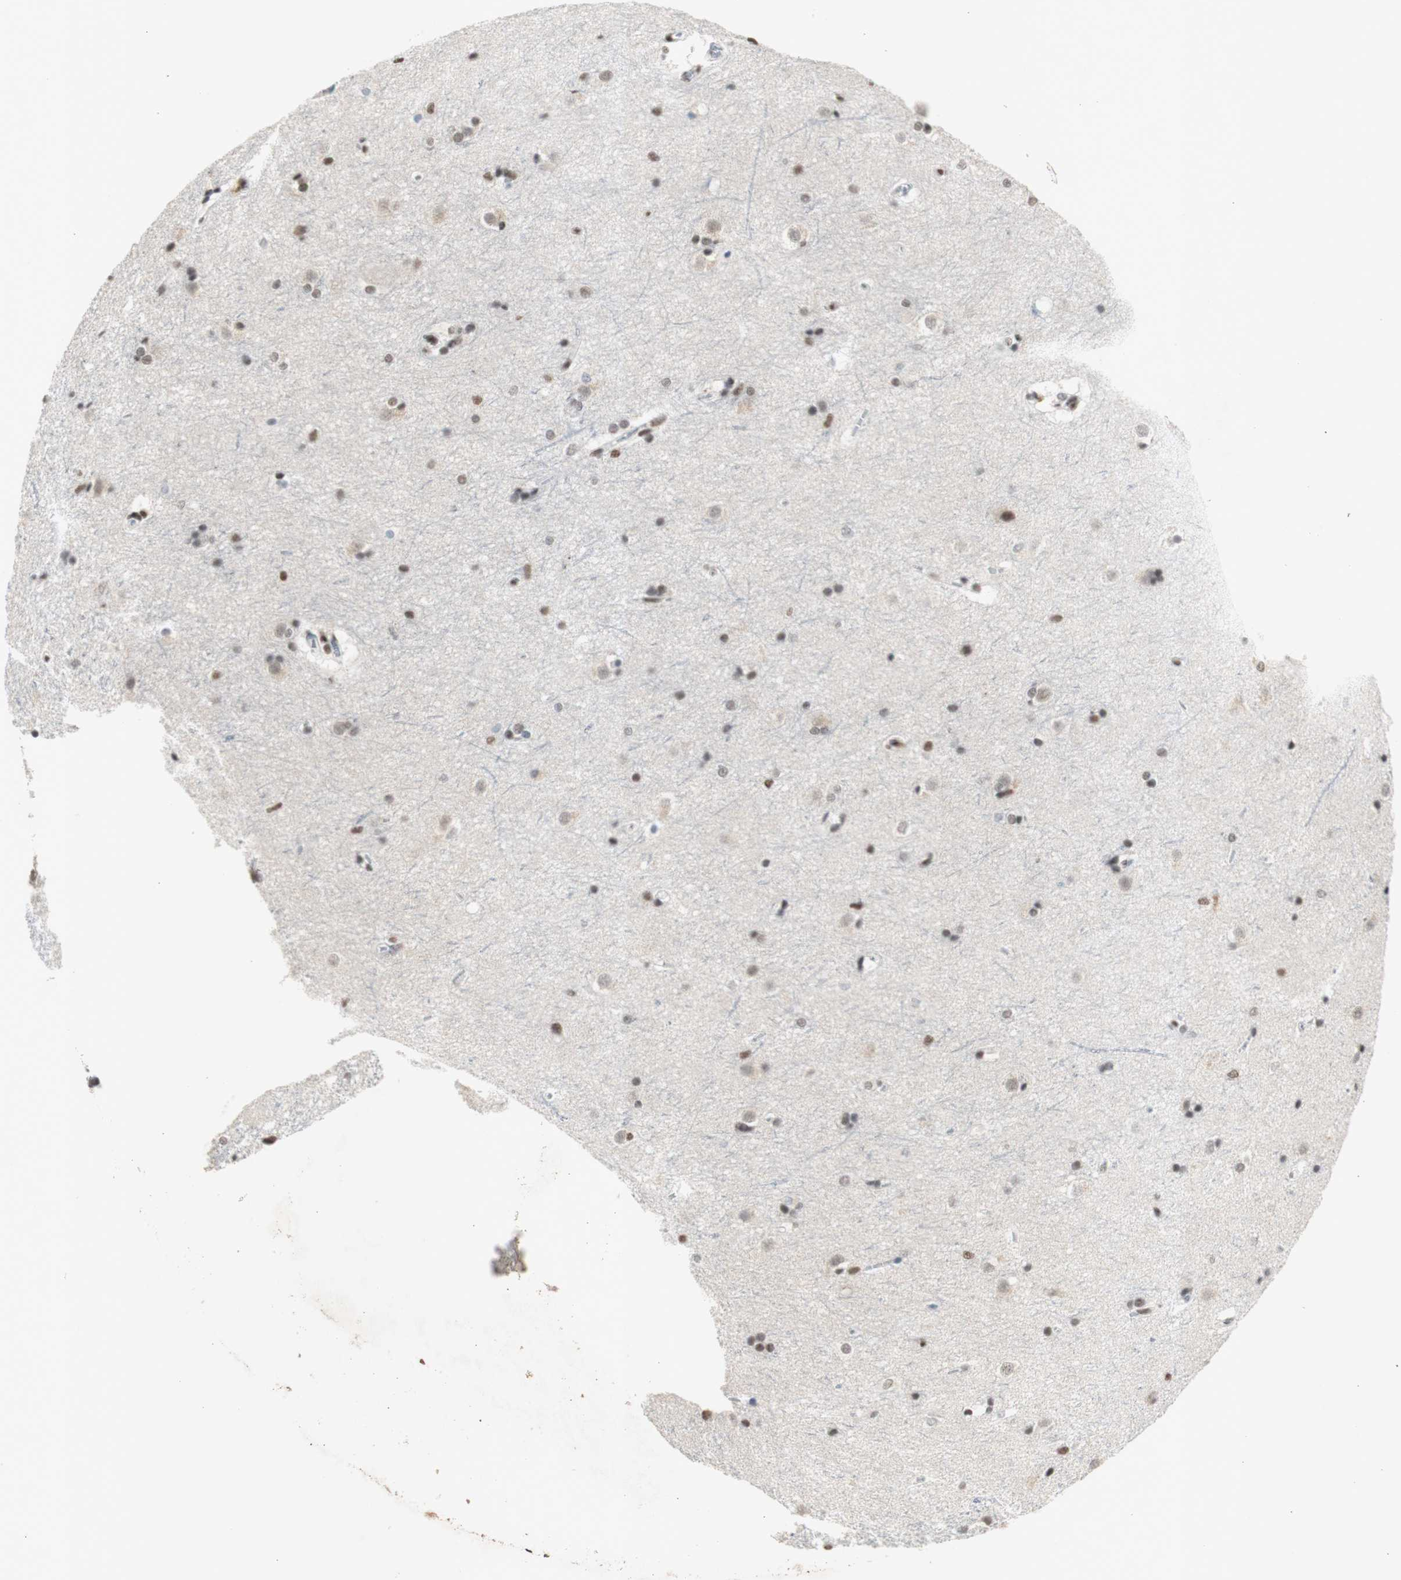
{"staining": {"intensity": "moderate", "quantity": ">75%", "location": "nuclear"}, "tissue": "caudate", "cell_type": "Glial cells", "image_type": "normal", "snomed": [{"axis": "morphology", "description": "Normal tissue, NOS"}, {"axis": "topography", "description": "Lateral ventricle wall"}], "caption": "The micrograph reveals immunohistochemical staining of normal caudate. There is moderate nuclear staining is seen in about >75% of glial cells.", "gene": "SNRPB", "patient": {"sex": "female", "age": 19}}